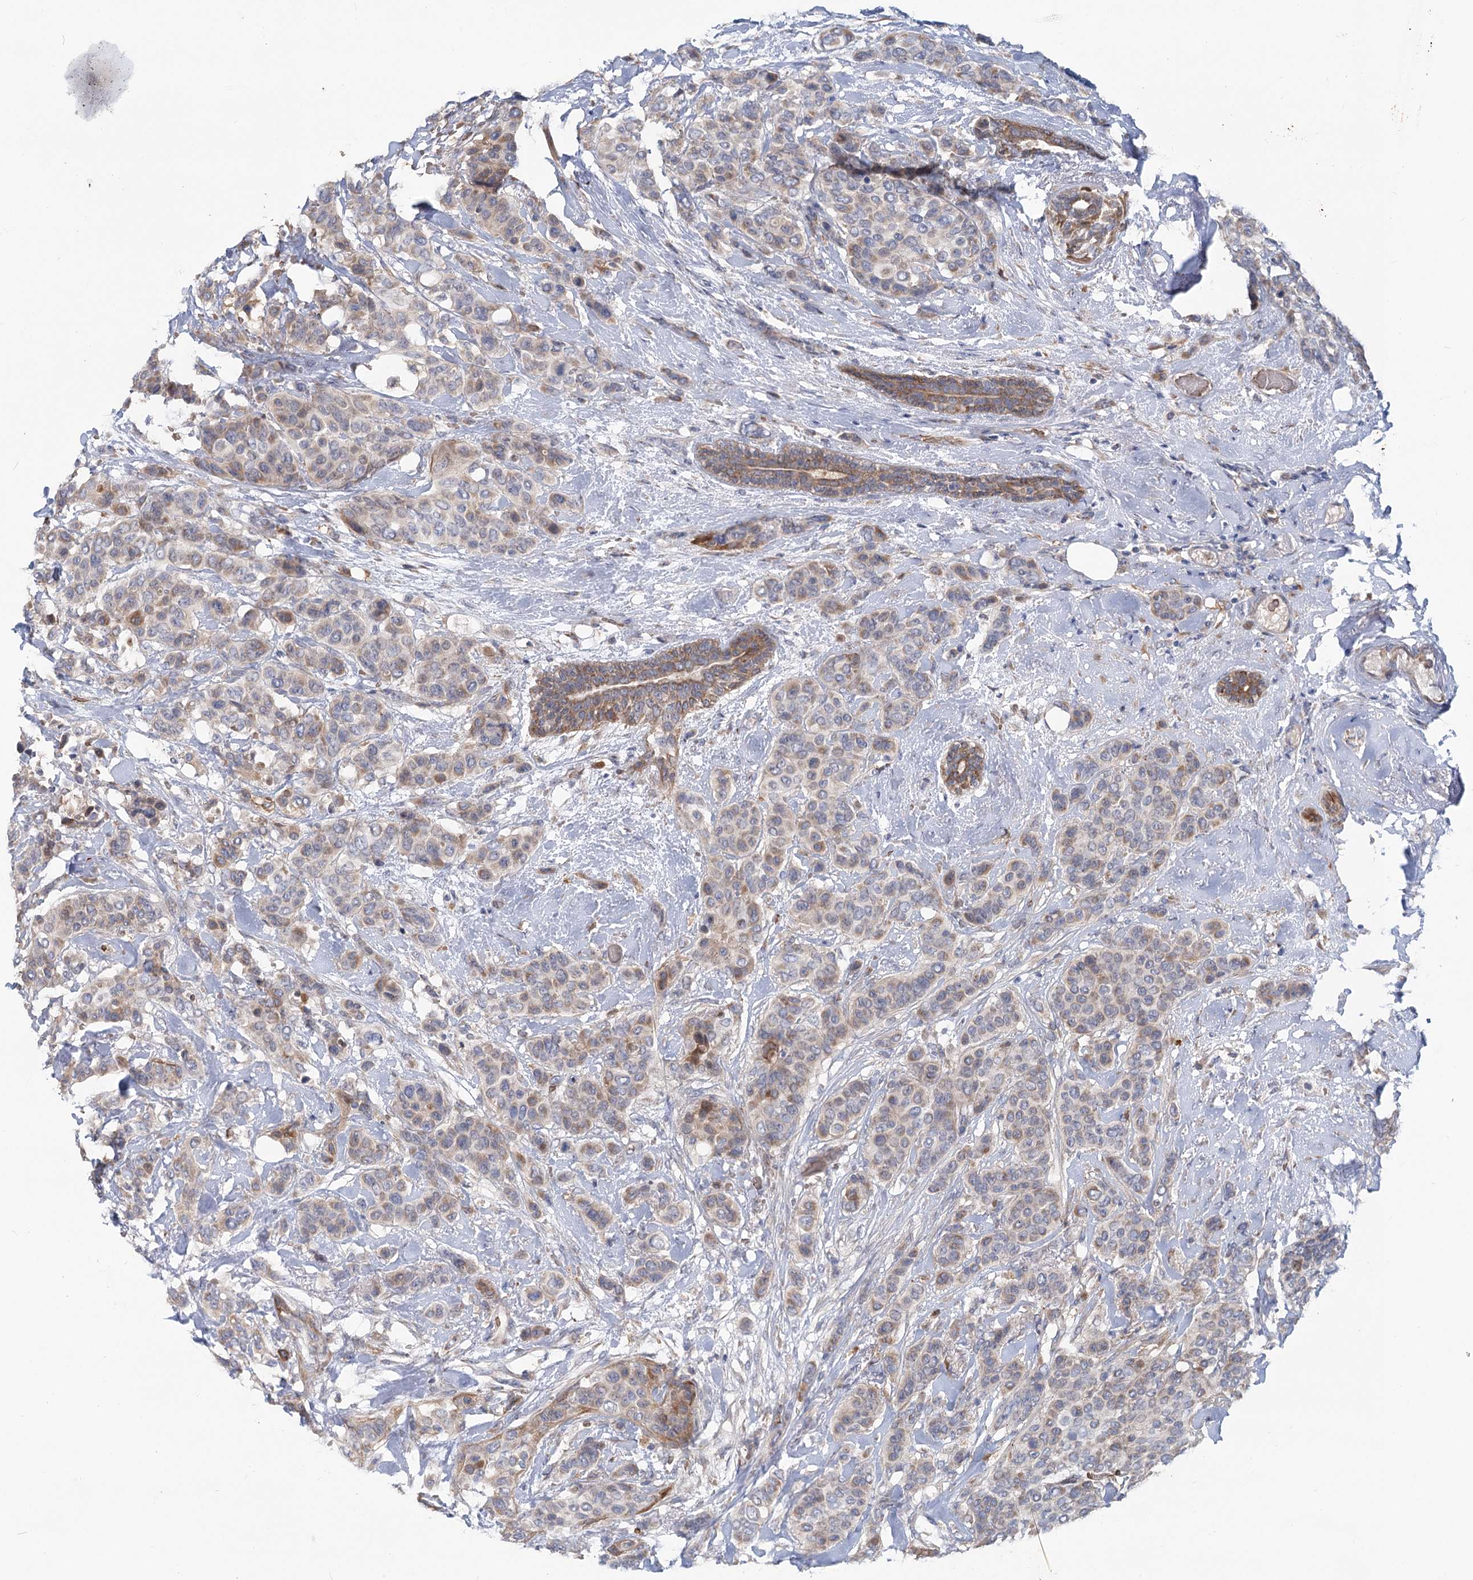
{"staining": {"intensity": "moderate", "quantity": "25%-75%", "location": "cytoplasmic/membranous"}, "tissue": "breast cancer", "cell_type": "Tumor cells", "image_type": "cancer", "snomed": [{"axis": "morphology", "description": "Lobular carcinoma"}, {"axis": "topography", "description": "Breast"}], "caption": "IHC of breast cancer displays medium levels of moderate cytoplasmic/membranous expression in approximately 25%-75% of tumor cells. Immunohistochemistry stains the protein in brown and the nuclei are stained blue.", "gene": "CIB4", "patient": {"sex": "female", "age": 51}}